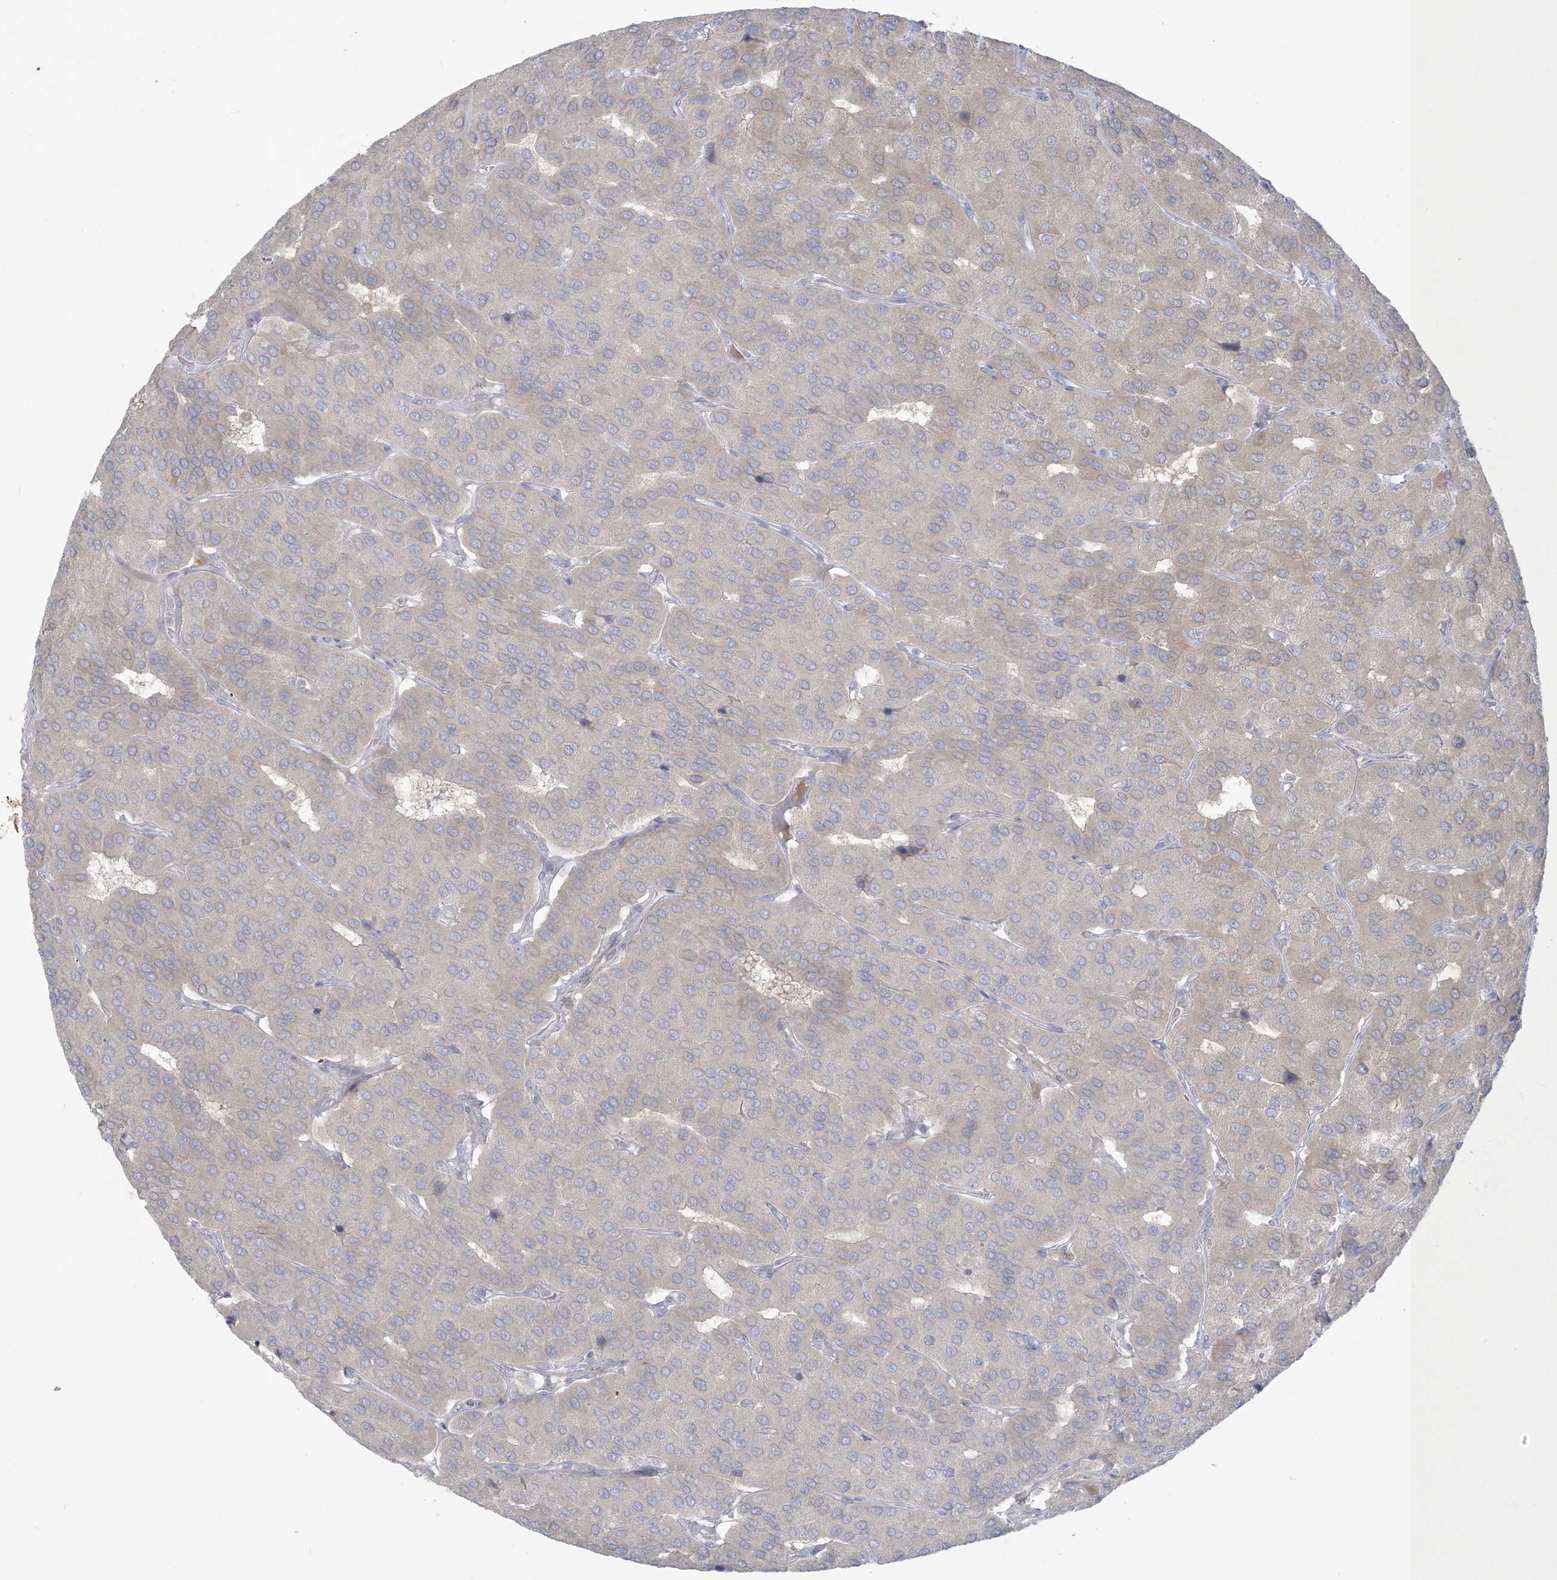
{"staining": {"intensity": "weak", "quantity": "<25%", "location": "cytoplasmic/membranous"}, "tissue": "parathyroid gland", "cell_type": "Glandular cells", "image_type": "normal", "snomed": [{"axis": "morphology", "description": "Normal tissue, NOS"}, {"axis": "morphology", "description": "Adenoma, NOS"}, {"axis": "topography", "description": "Parathyroid gland"}], "caption": "IHC image of benign parathyroid gland: human parathyroid gland stained with DAB (3,3'-diaminobenzidine) demonstrates no significant protein positivity in glandular cells.", "gene": "NRBP2", "patient": {"sex": "female", "age": 86}}